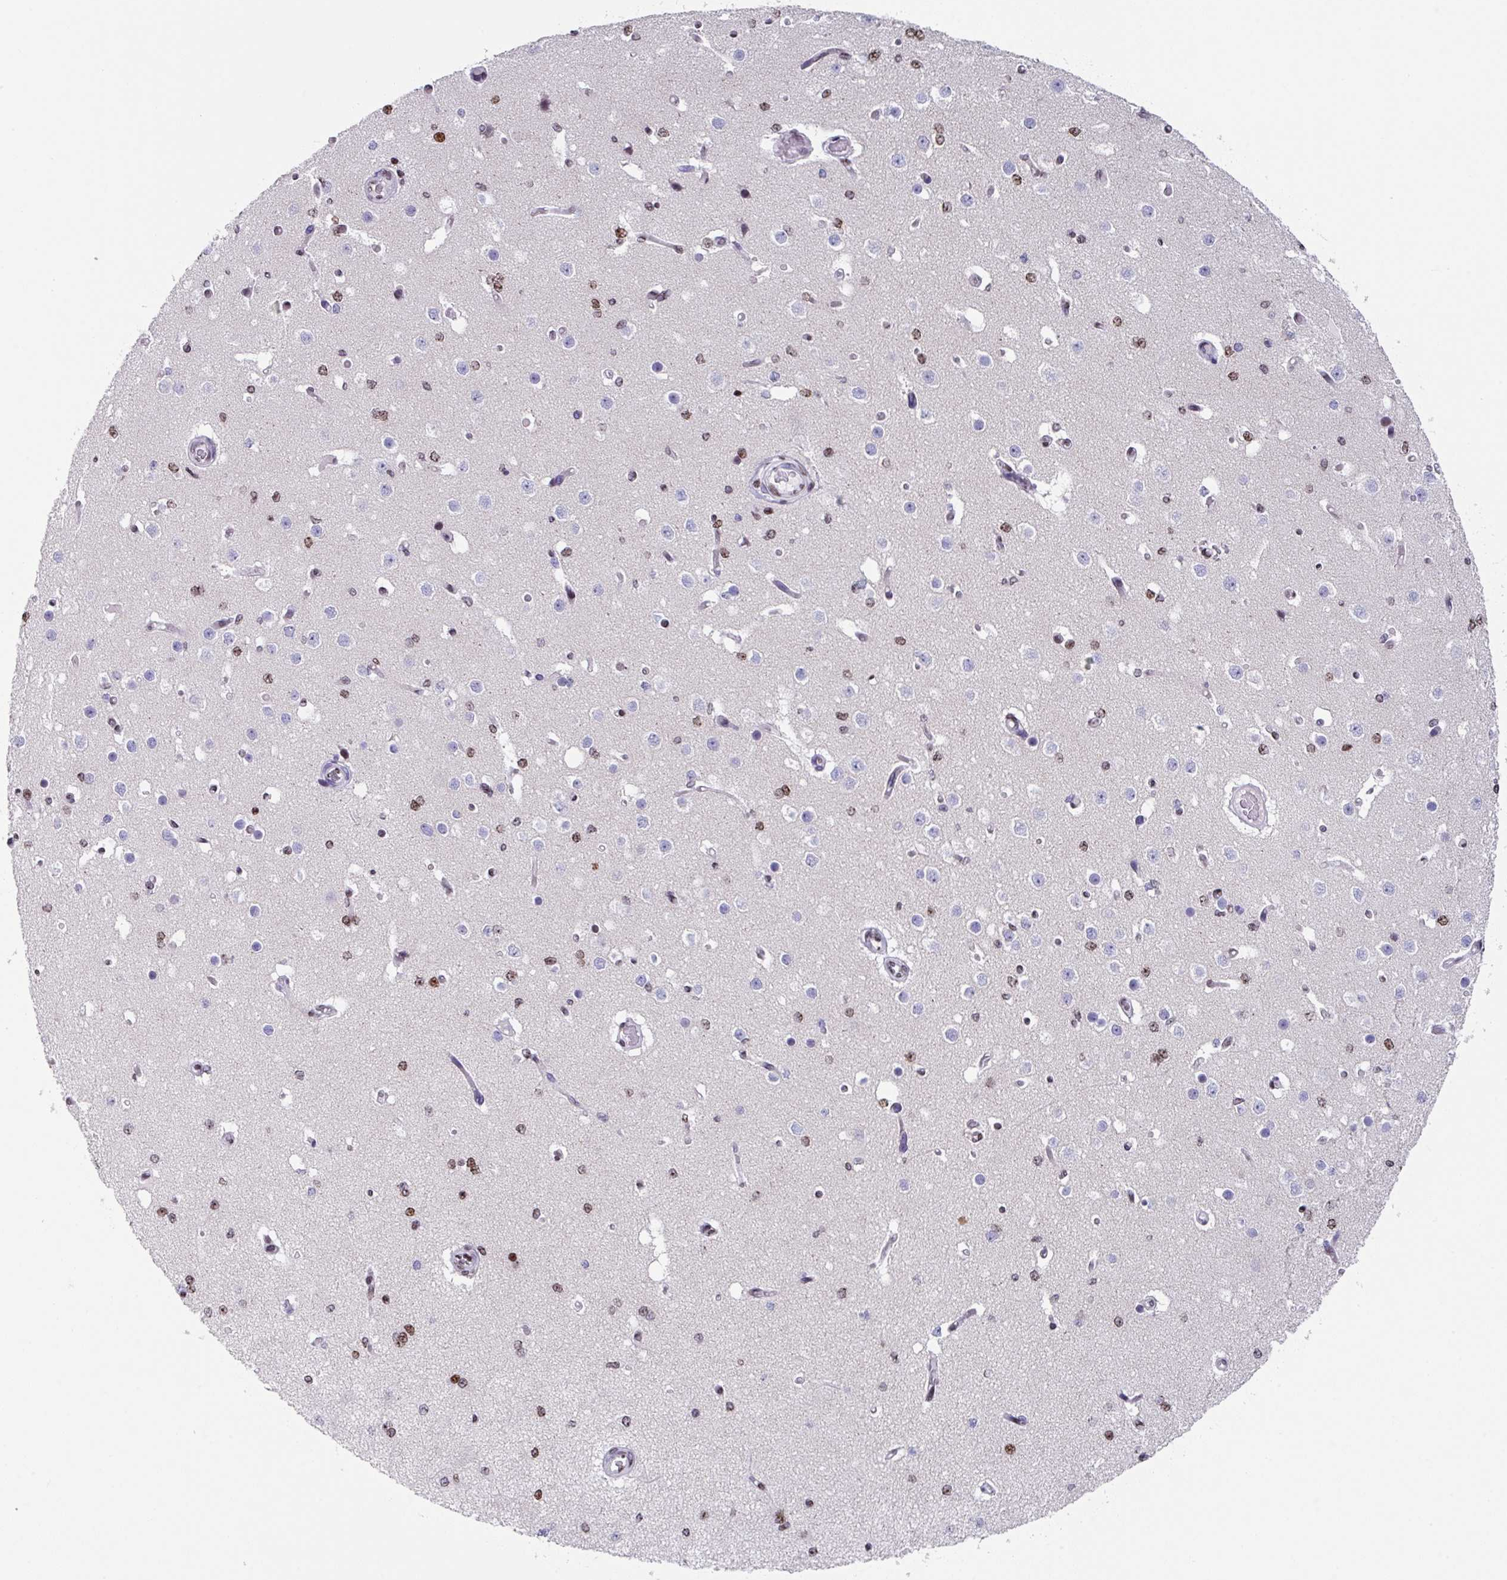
{"staining": {"intensity": "negative", "quantity": "none", "location": "none"}, "tissue": "cerebral cortex", "cell_type": "Endothelial cells", "image_type": "normal", "snomed": [{"axis": "morphology", "description": "Normal tissue, NOS"}, {"axis": "morphology", "description": "Inflammation, NOS"}, {"axis": "topography", "description": "Cerebral cortex"}], "caption": "Endothelial cells show no significant expression in normal cerebral cortex. (IHC, brightfield microscopy, high magnification).", "gene": "TCF3", "patient": {"sex": "male", "age": 6}}